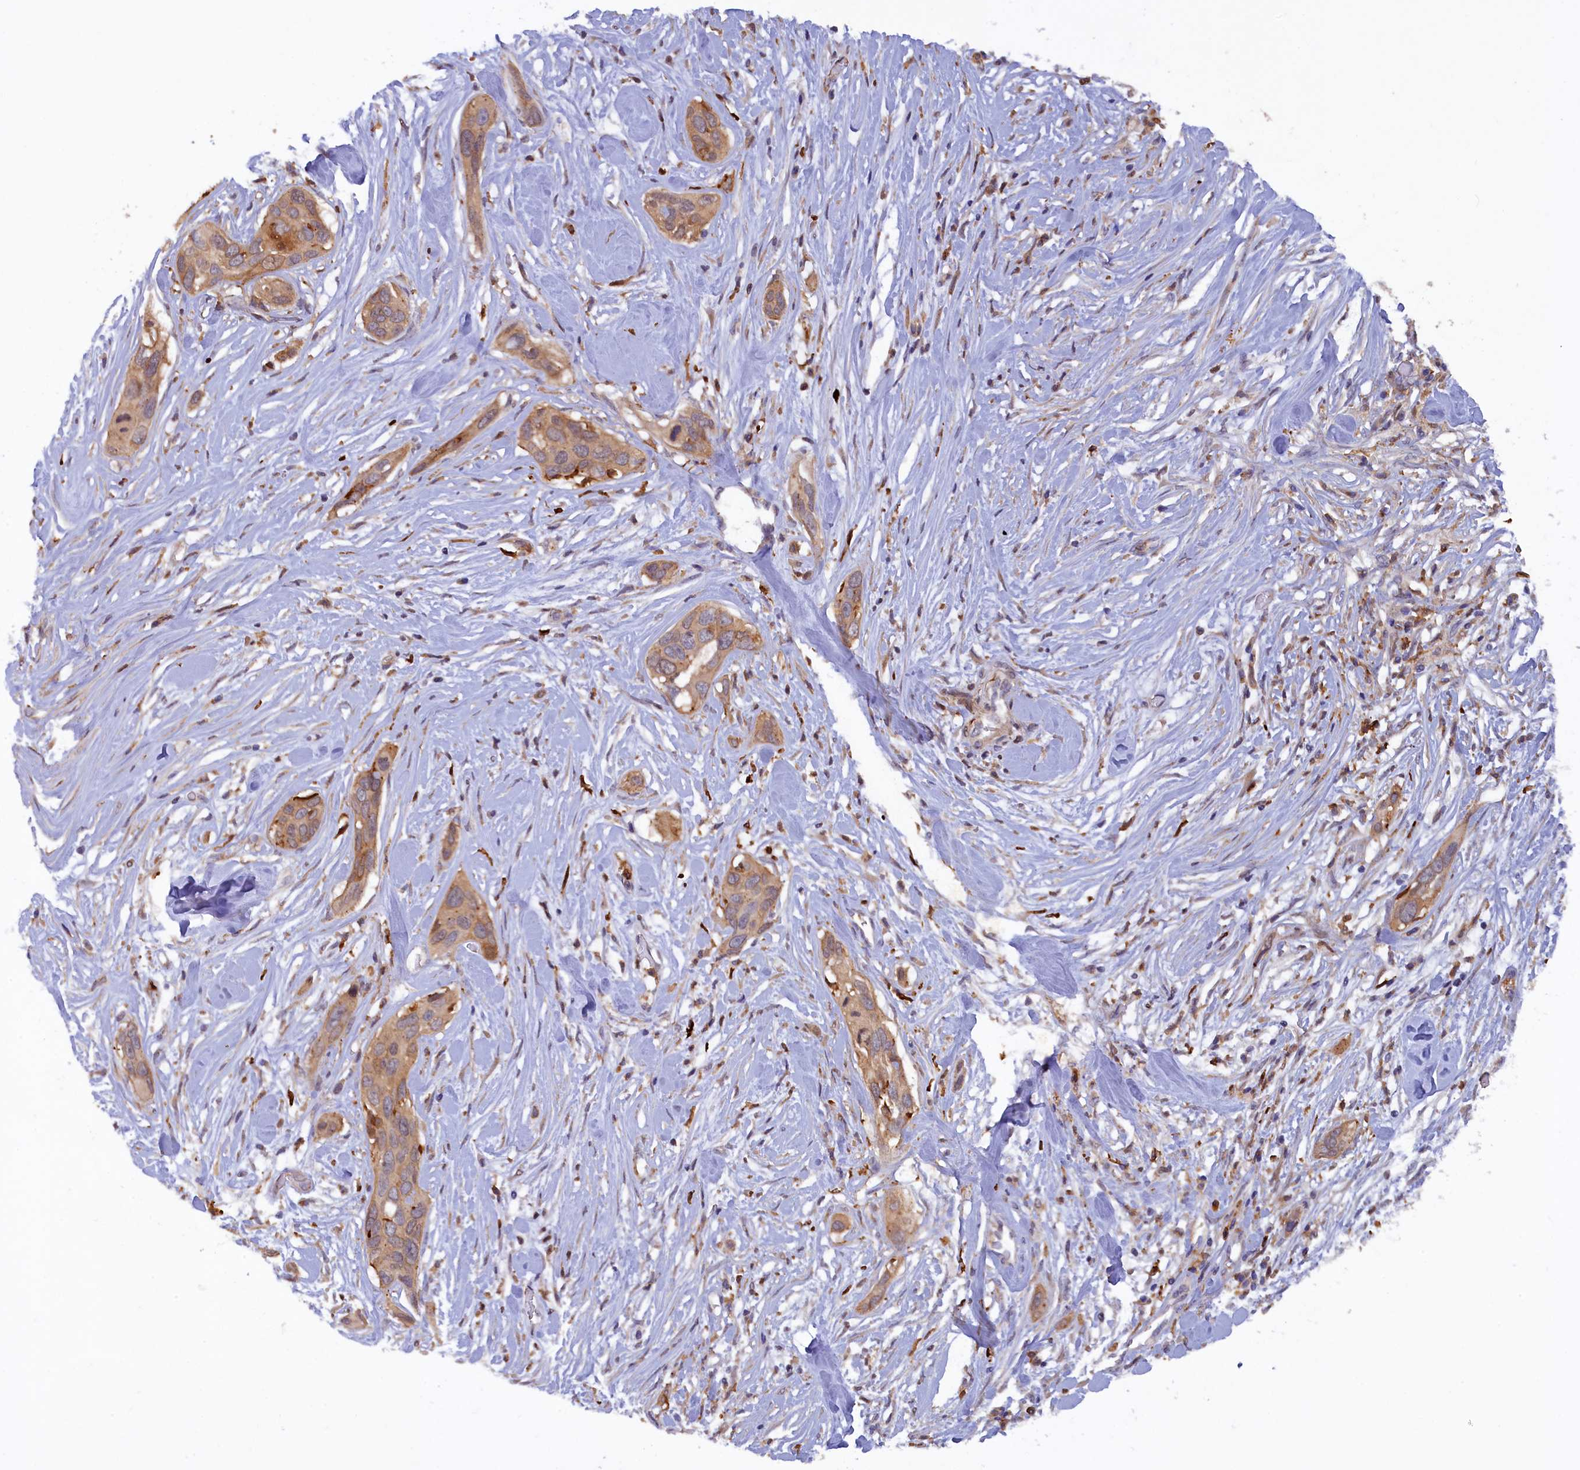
{"staining": {"intensity": "weak", "quantity": "25%-75%", "location": "cytoplasmic/membranous"}, "tissue": "pancreatic cancer", "cell_type": "Tumor cells", "image_type": "cancer", "snomed": [{"axis": "morphology", "description": "Adenocarcinoma, NOS"}, {"axis": "topography", "description": "Pancreas"}], "caption": "Protein expression analysis of adenocarcinoma (pancreatic) demonstrates weak cytoplasmic/membranous positivity in about 25%-75% of tumor cells. The protein of interest is stained brown, and the nuclei are stained in blue (DAB IHC with brightfield microscopy, high magnification).", "gene": "FERMT1", "patient": {"sex": "female", "age": 60}}